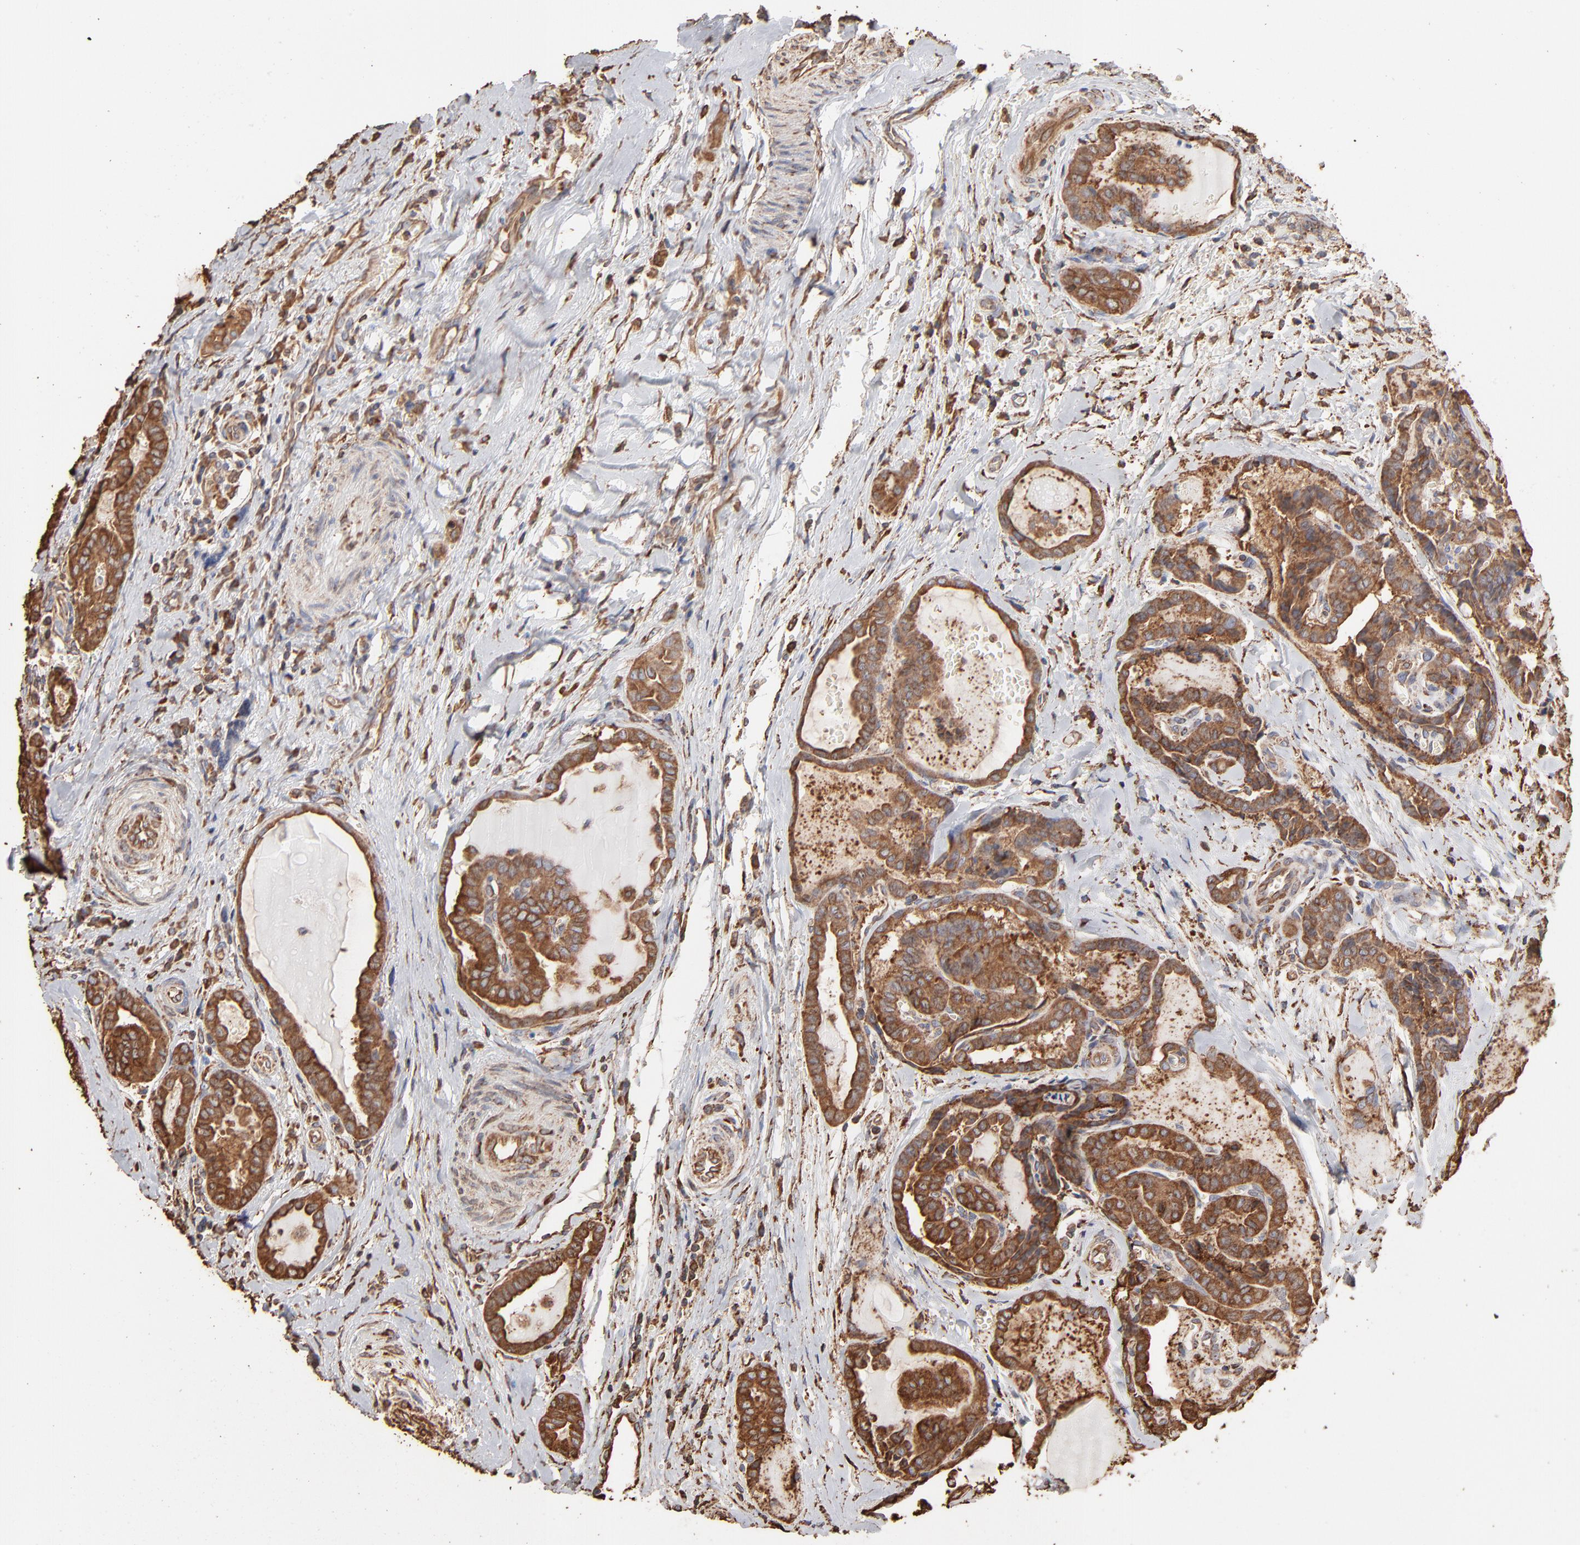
{"staining": {"intensity": "moderate", "quantity": ">75%", "location": "cytoplasmic/membranous"}, "tissue": "thyroid cancer", "cell_type": "Tumor cells", "image_type": "cancer", "snomed": [{"axis": "morphology", "description": "Carcinoma, NOS"}, {"axis": "topography", "description": "Thyroid gland"}], "caption": "DAB (3,3'-diaminobenzidine) immunohistochemical staining of human thyroid cancer (carcinoma) reveals moderate cytoplasmic/membranous protein positivity in approximately >75% of tumor cells. Immunohistochemistry stains the protein in brown and the nuclei are stained blue.", "gene": "PDIA3", "patient": {"sex": "female", "age": 91}}